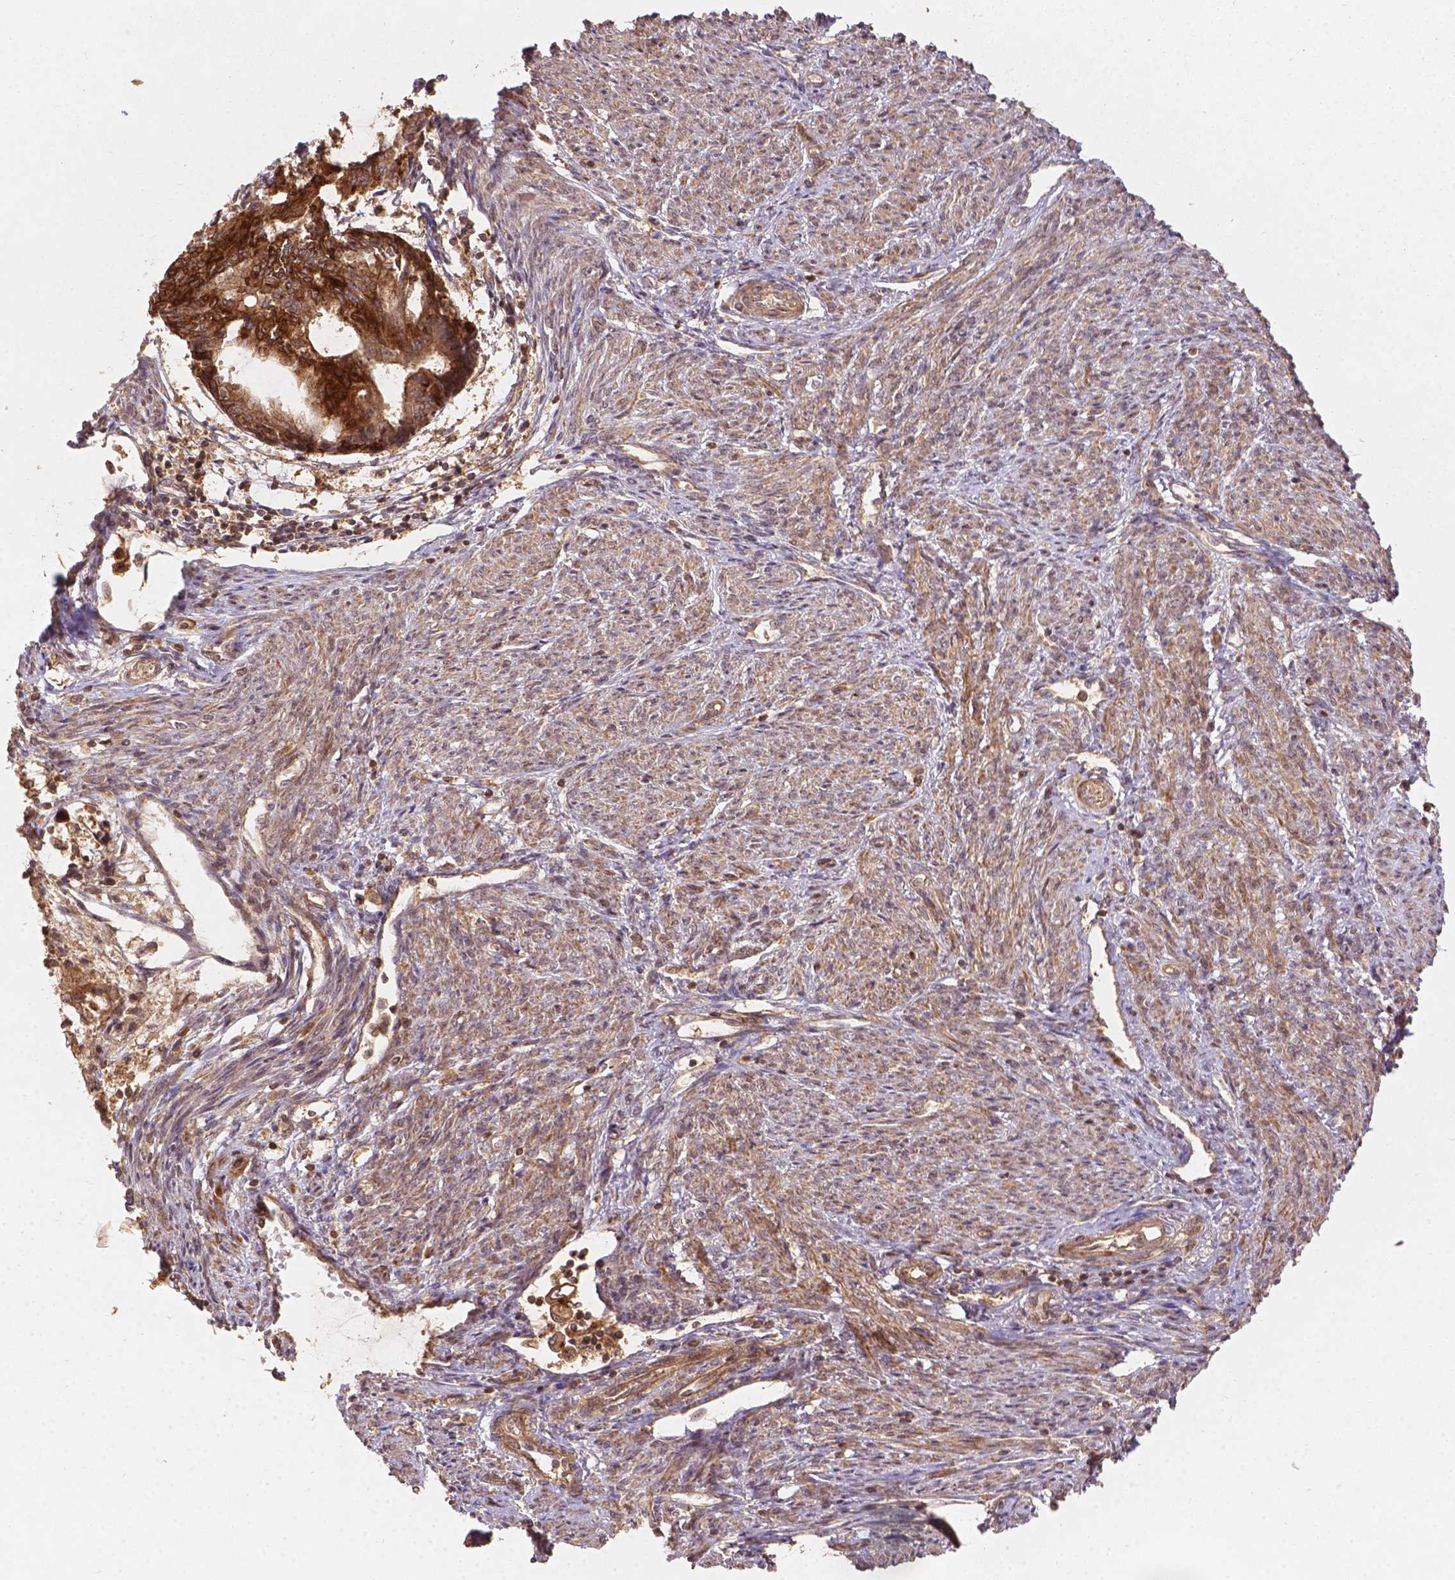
{"staining": {"intensity": "strong", "quantity": ">75%", "location": "cytoplasmic/membranous"}, "tissue": "endometrial cancer", "cell_type": "Tumor cells", "image_type": "cancer", "snomed": [{"axis": "morphology", "description": "Adenocarcinoma, NOS"}, {"axis": "topography", "description": "Endometrium"}], "caption": "This is a micrograph of IHC staining of endometrial adenocarcinoma, which shows strong expression in the cytoplasmic/membranous of tumor cells.", "gene": "XPR1", "patient": {"sex": "female", "age": 86}}